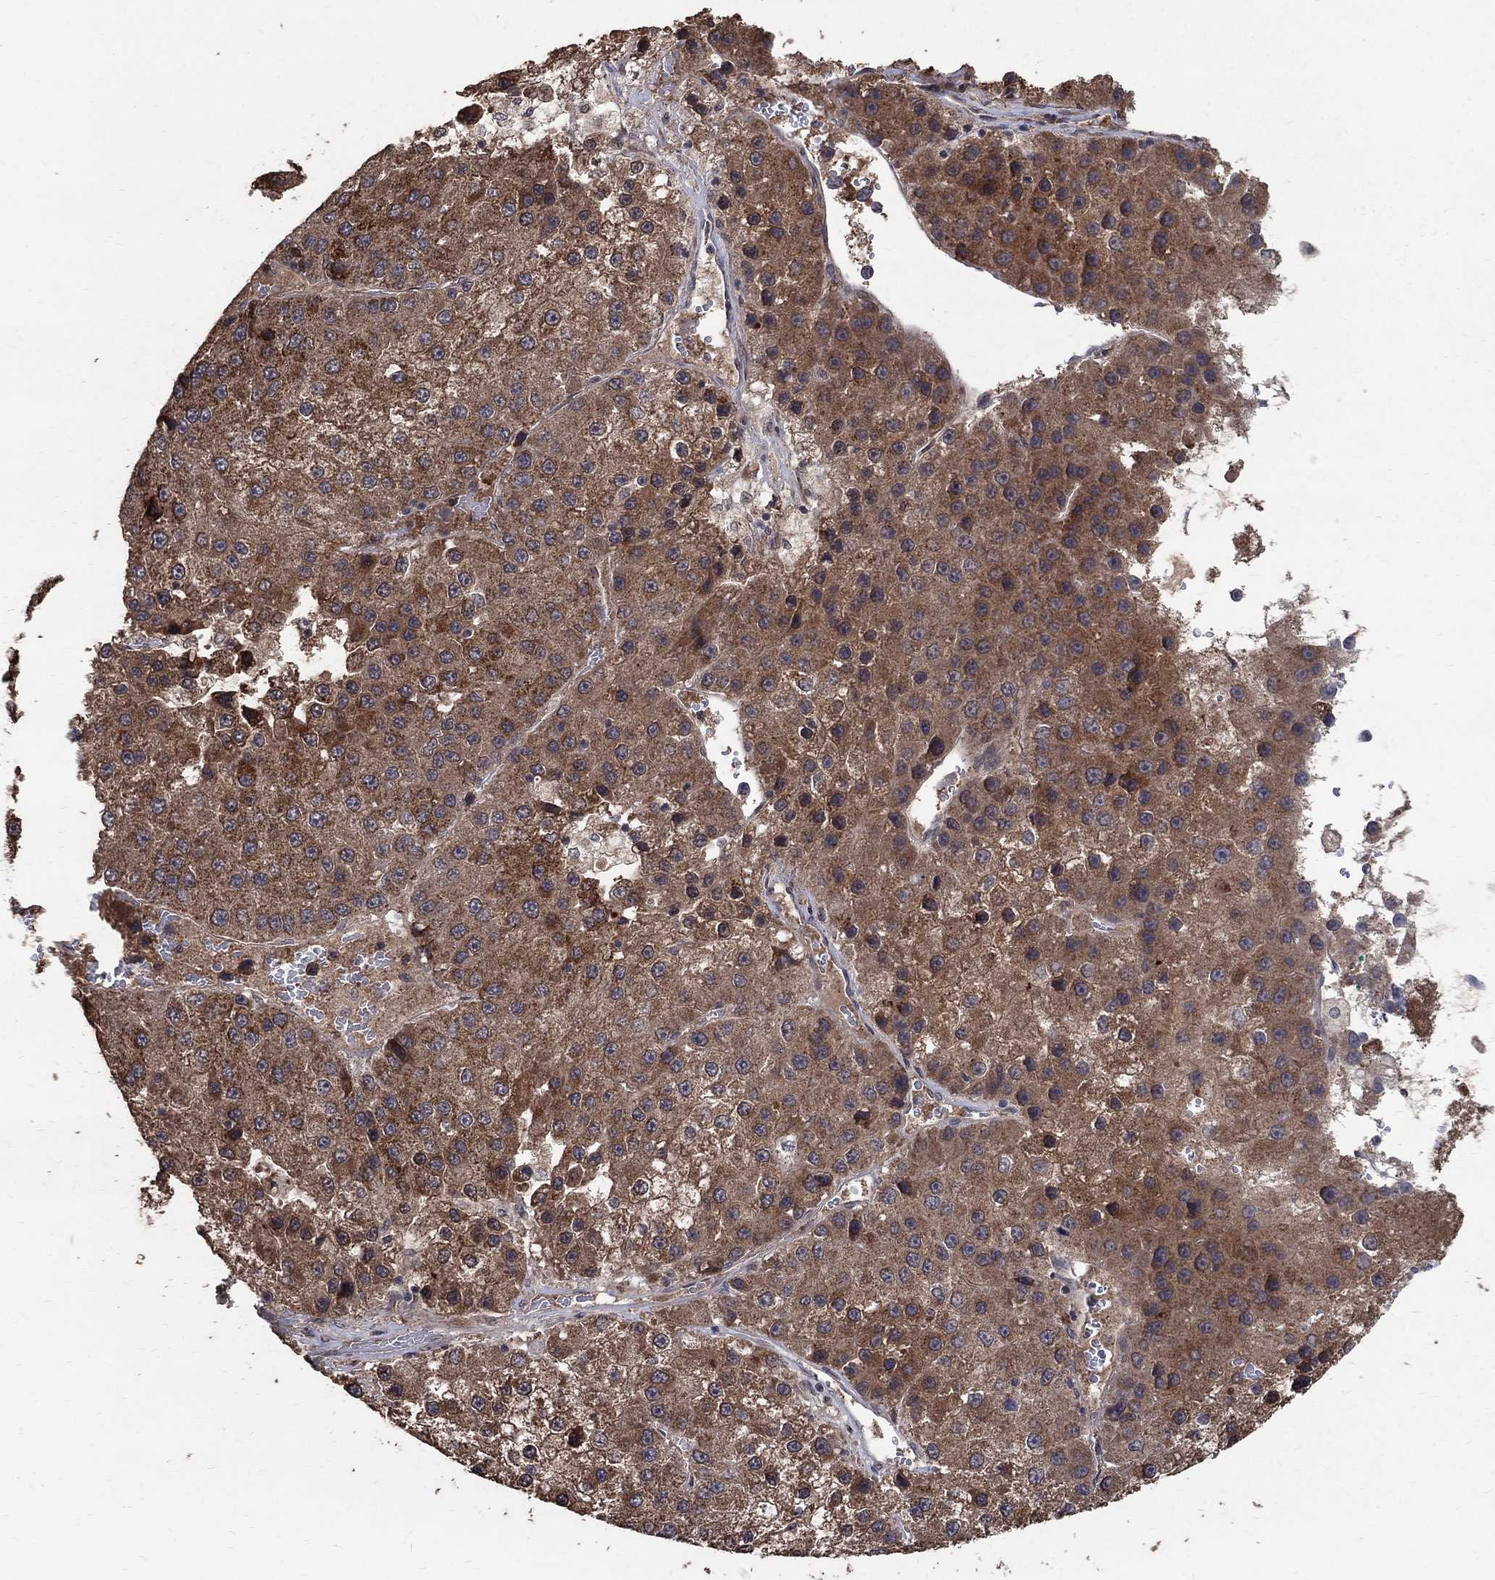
{"staining": {"intensity": "moderate", "quantity": "25%-75%", "location": "cytoplasmic/membranous"}, "tissue": "liver cancer", "cell_type": "Tumor cells", "image_type": "cancer", "snomed": [{"axis": "morphology", "description": "Carcinoma, Hepatocellular, NOS"}, {"axis": "topography", "description": "Liver"}], "caption": "Immunohistochemistry micrograph of neoplastic tissue: human liver hepatocellular carcinoma stained using IHC exhibits medium levels of moderate protein expression localized specifically in the cytoplasmic/membranous of tumor cells, appearing as a cytoplasmic/membranous brown color.", "gene": "C17orf75", "patient": {"sex": "female", "age": 73}}